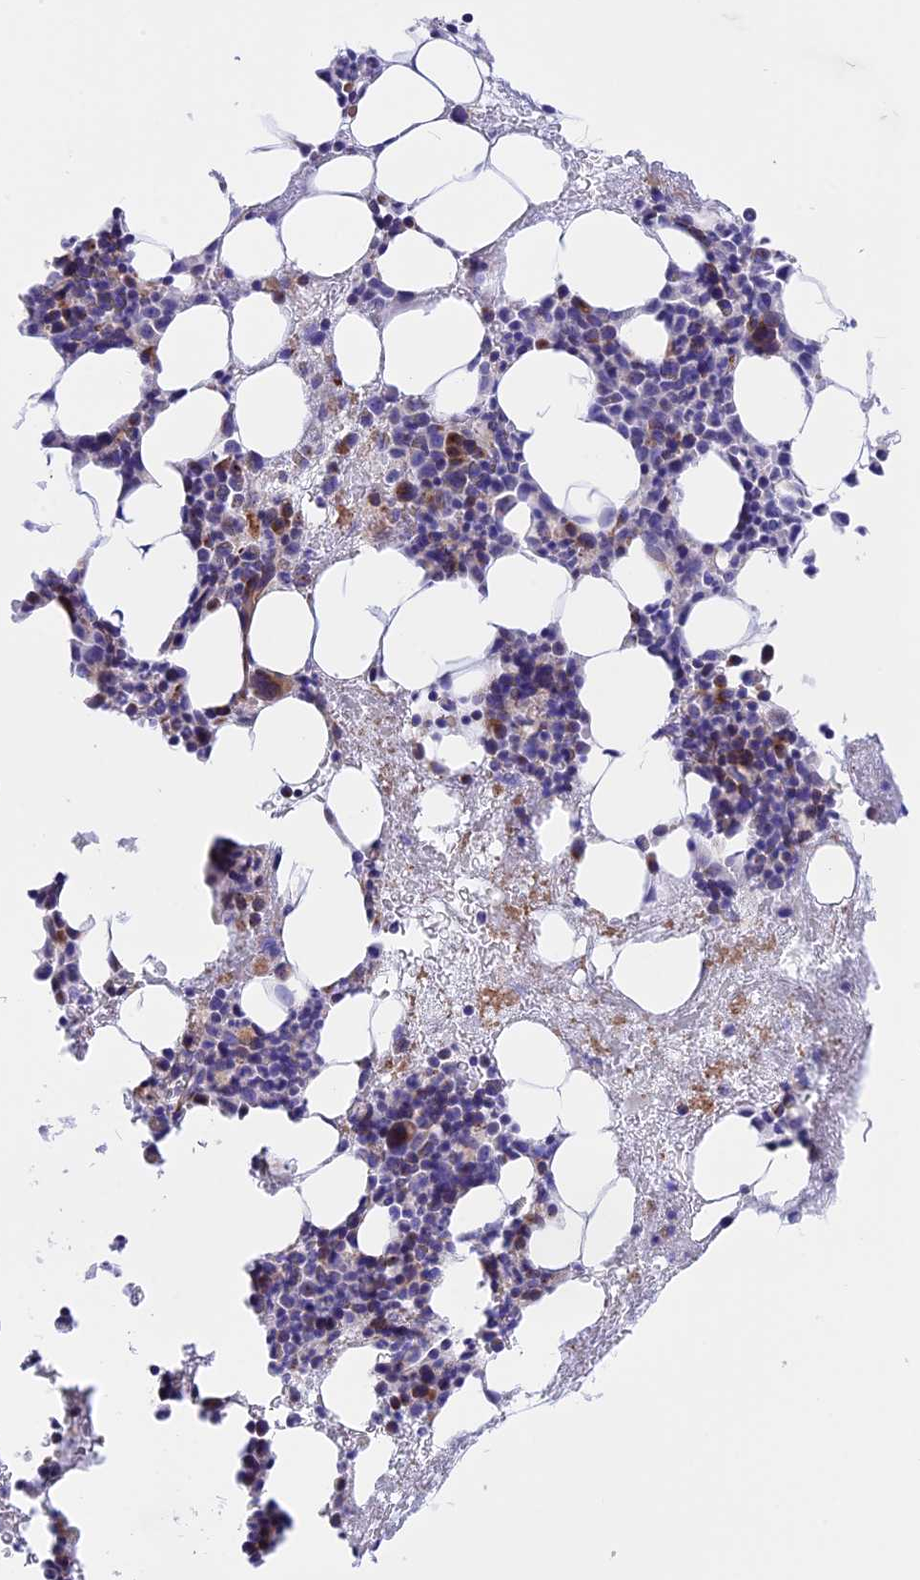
{"staining": {"intensity": "moderate", "quantity": "<25%", "location": "cytoplasmic/membranous"}, "tissue": "bone marrow", "cell_type": "Hematopoietic cells", "image_type": "normal", "snomed": [{"axis": "morphology", "description": "Normal tissue, NOS"}, {"axis": "topography", "description": "Bone marrow"}], "caption": "Human bone marrow stained with a brown dye exhibits moderate cytoplasmic/membranous positive staining in approximately <25% of hematopoietic cells.", "gene": "TMEM138", "patient": {"sex": "female", "age": 37}}